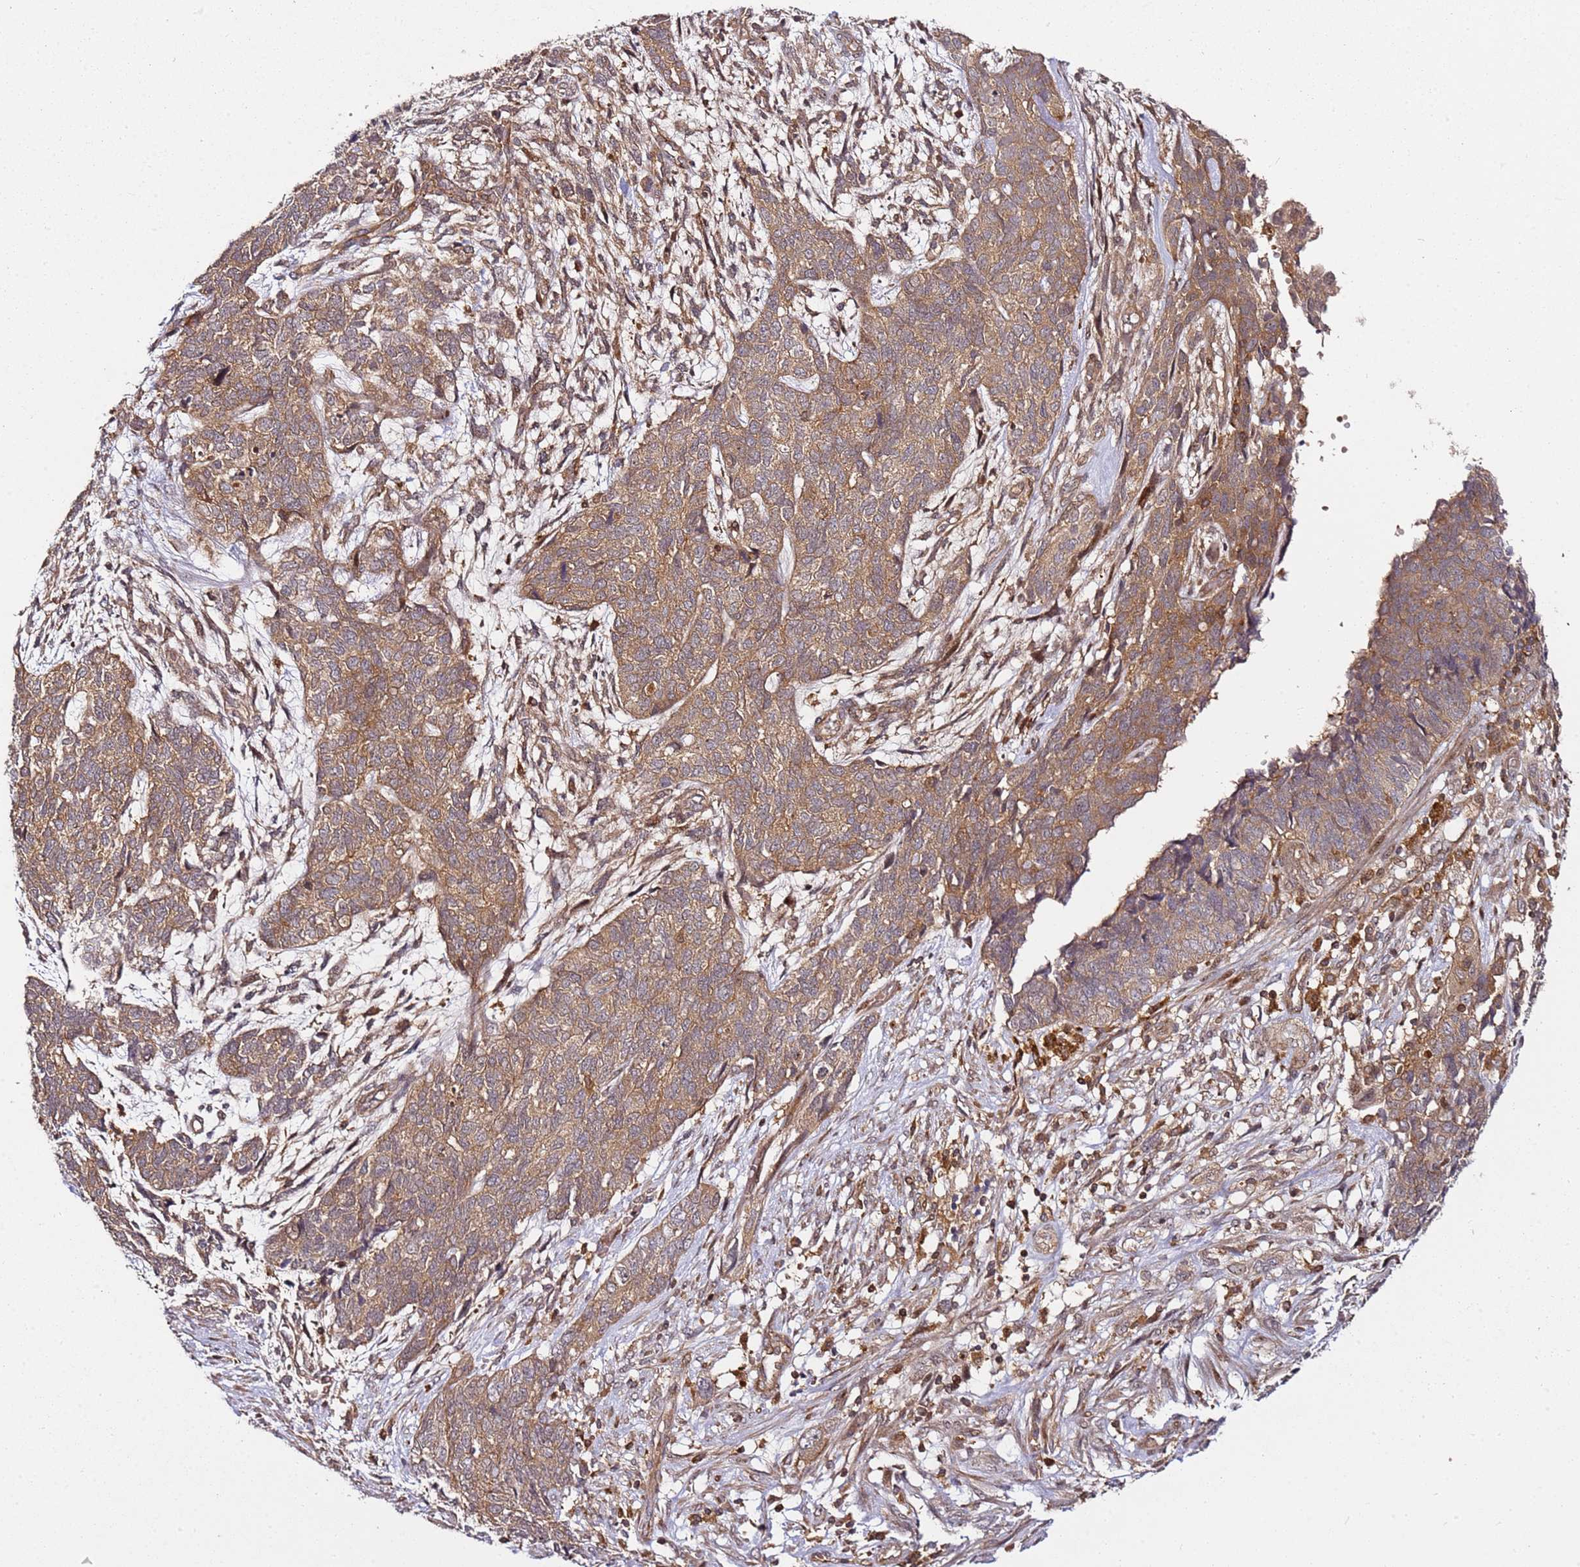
{"staining": {"intensity": "moderate", "quantity": ">75%", "location": "cytoplasmic/membranous"}, "tissue": "cervical cancer", "cell_type": "Tumor cells", "image_type": "cancer", "snomed": [{"axis": "morphology", "description": "Squamous cell carcinoma, NOS"}, {"axis": "topography", "description": "Cervix"}], "caption": "DAB (3,3'-diaminobenzidine) immunohistochemical staining of human cervical squamous cell carcinoma demonstrates moderate cytoplasmic/membranous protein positivity in about >75% of tumor cells. (DAB IHC, brown staining for protein, blue staining for nuclei).", "gene": "PRMT7", "patient": {"sex": "female", "age": 63}}